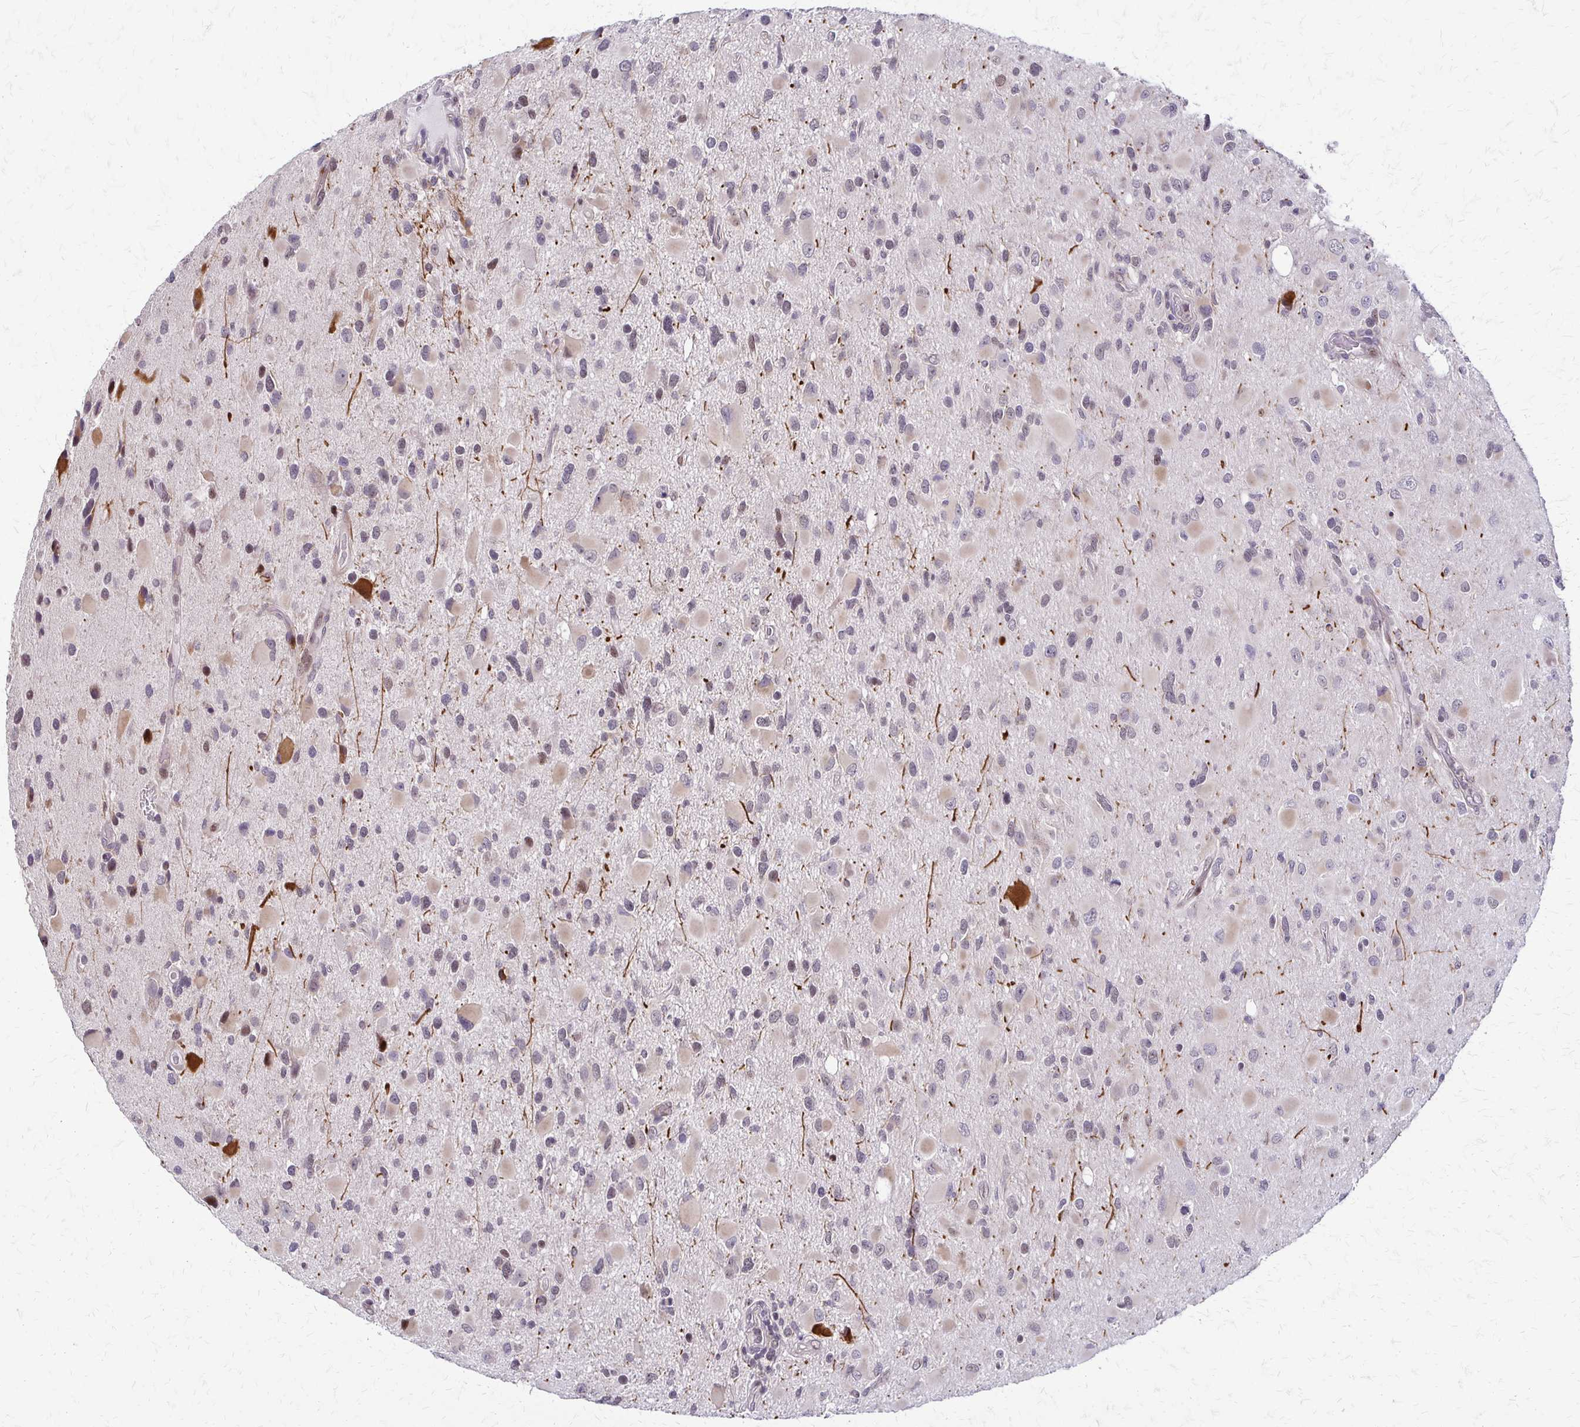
{"staining": {"intensity": "negative", "quantity": "none", "location": "none"}, "tissue": "glioma", "cell_type": "Tumor cells", "image_type": "cancer", "snomed": [{"axis": "morphology", "description": "Glioma, malignant, Low grade"}, {"axis": "topography", "description": "Brain"}], "caption": "Histopathology image shows no protein positivity in tumor cells of malignant low-grade glioma tissue. Nuclei are stained in blue.", "gene": "TRIR", "patient": {"sex": "female", "age": 32}}